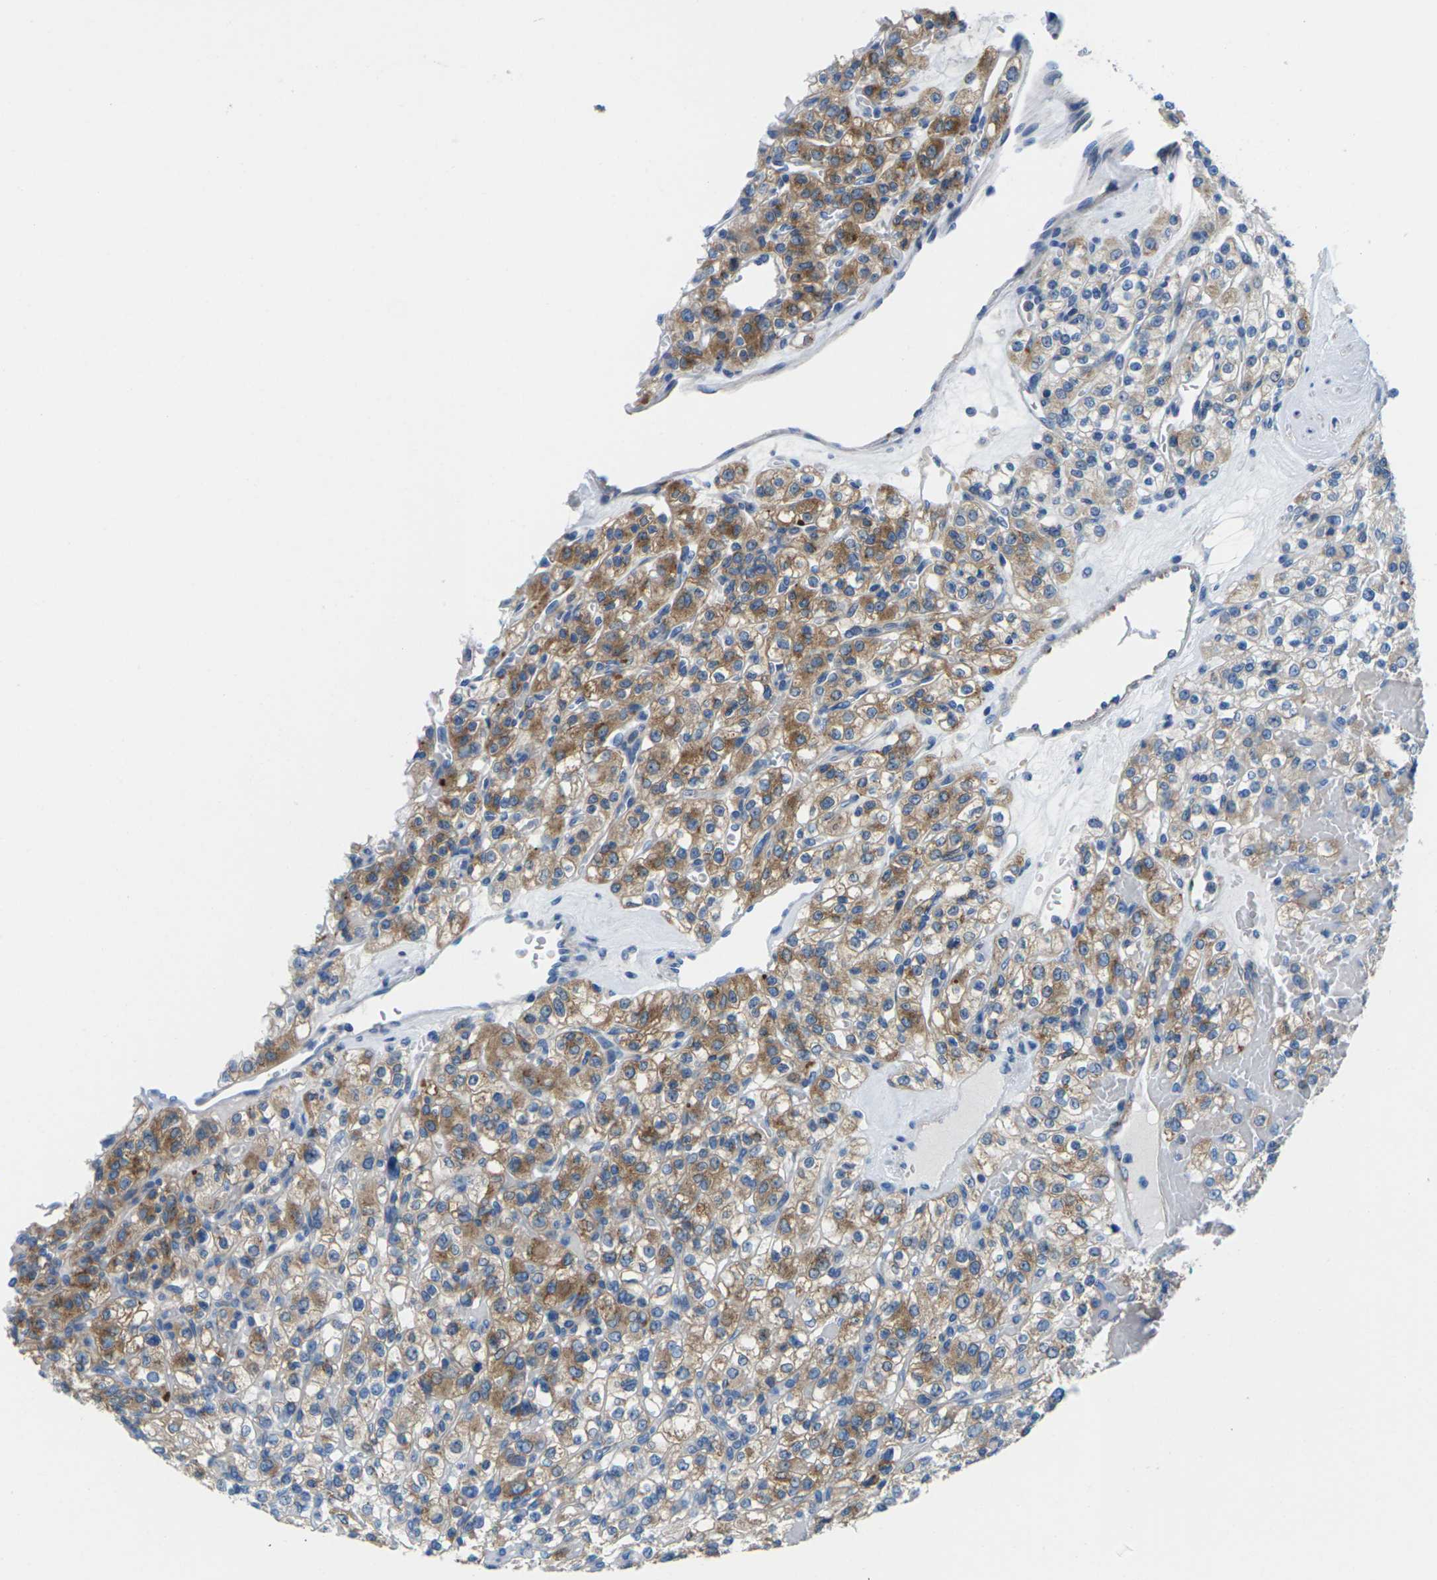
{"staining": {"intensity": "moderate", "quantity": ">75%", "location": "cytoplasmic/membranous"}, "tissue": "renal cancer", "cell_type": "Tumor cells", "image_type": "cancer", "snomed": [{"axis": "morphology", "description": "Normal tissue, NOS"}, {"axis": "morphology", "description": "Adenocarcinoma, NOS"}, {"axis": "topography", "description": "Kidney"}], "caption": "Immunohistochemistry micrograph of renal cancer stained for a protein (brown), which displays medium levels of moderate cytoplasmic/membranous expression in about >75% of tumor cells.", "gene": "SYNGR2", "patient": {"sex": "female", "age": 72}}